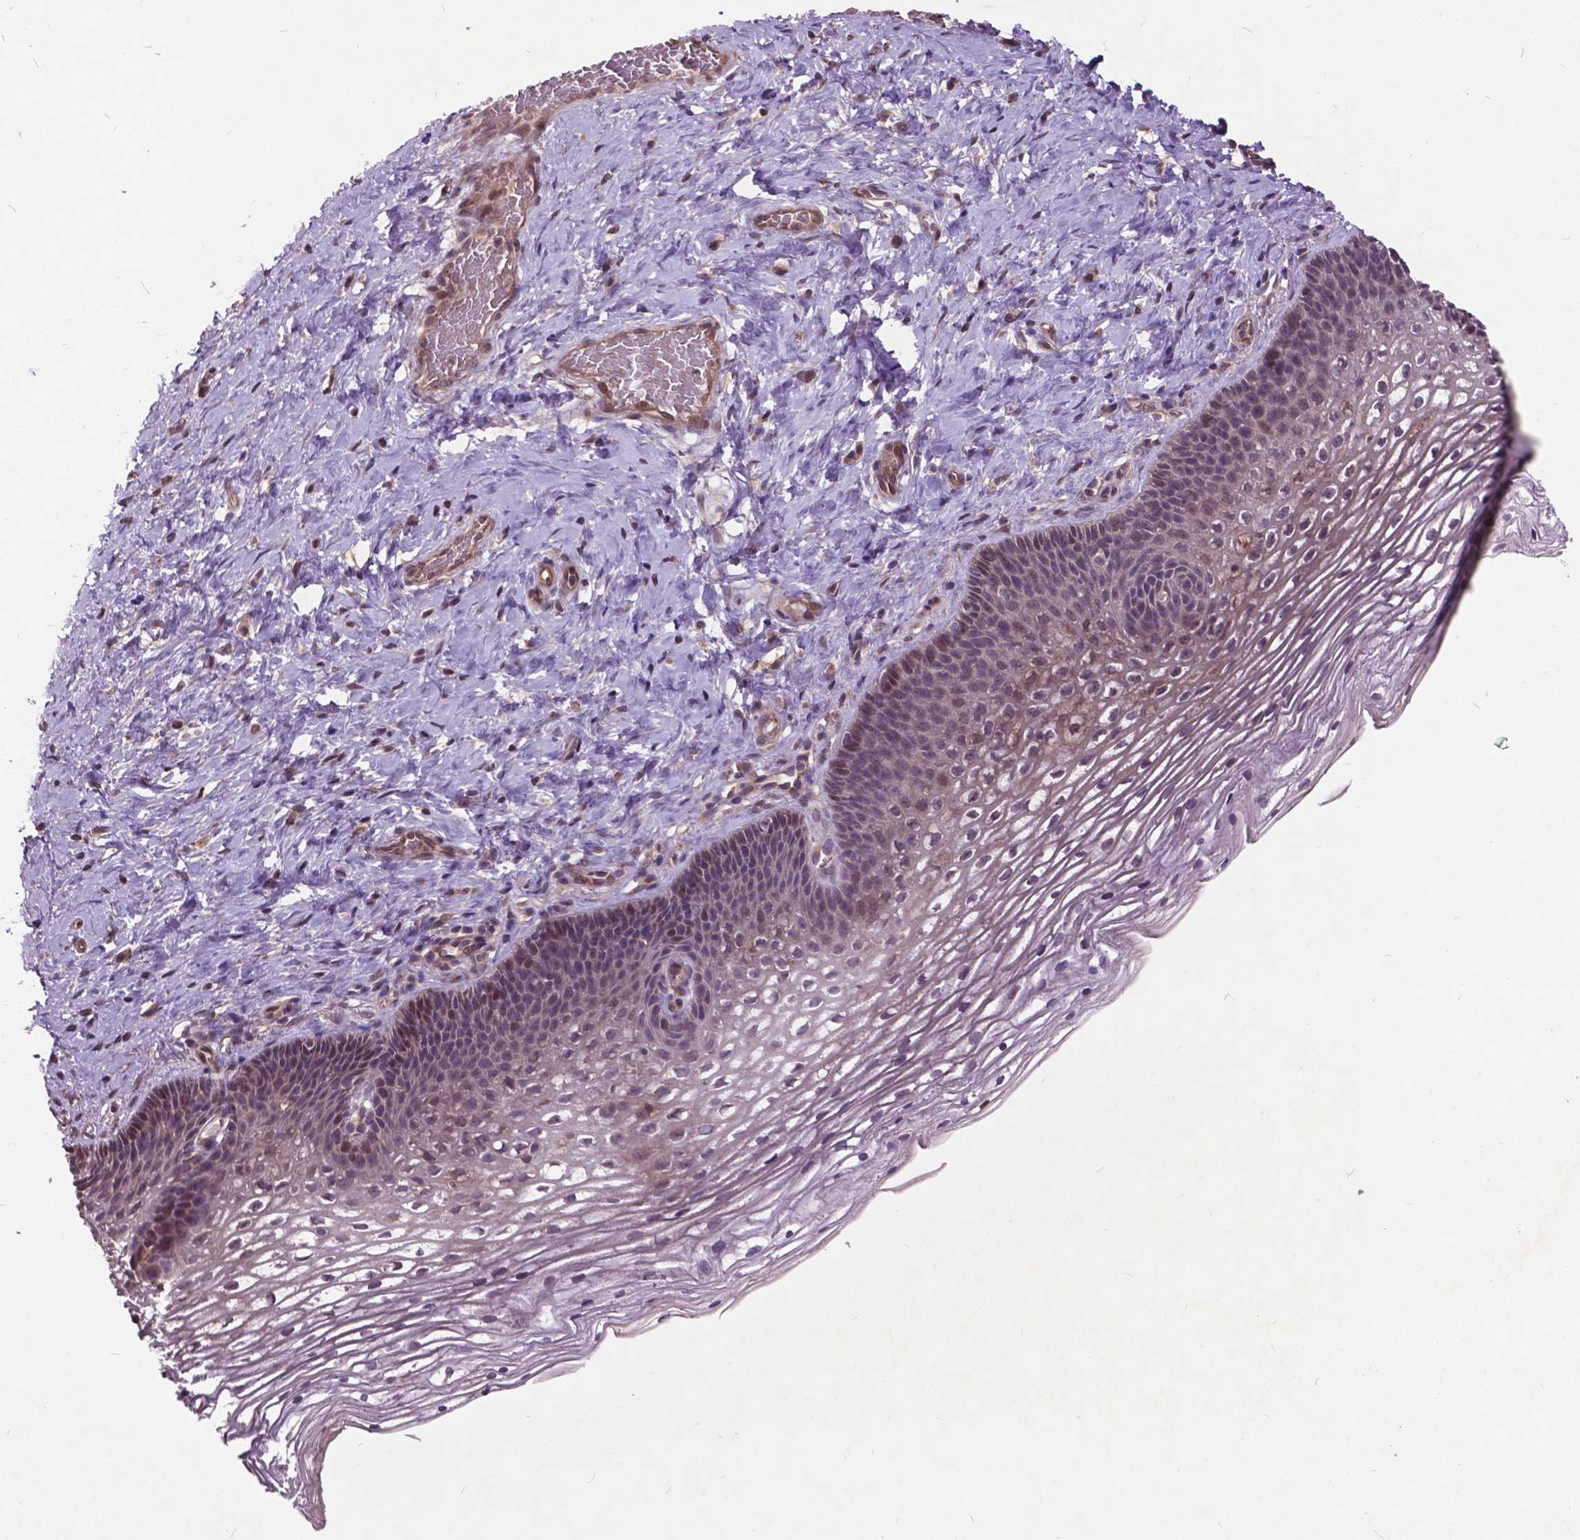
{"staining": {"intensity": "negative", "quantity": "none", "location": "none"}, "tissue": "cervix", "cell_type": "Glandular cells", "image_type": "normal", "snomed": [{"axis": "morphology", "description": "Normal tissue, NOS"}, {"axis": "topography", "description": "Cervix"}], "caption": "A histopathology image of human cervix is negative for staining in glandular cells. (DAB (3,3'-diaminobenzidine) immunohistochemistry (IHC), high magnification).", "gene": "AP1S3", "patient": {"sex": "female", "age": 34}}